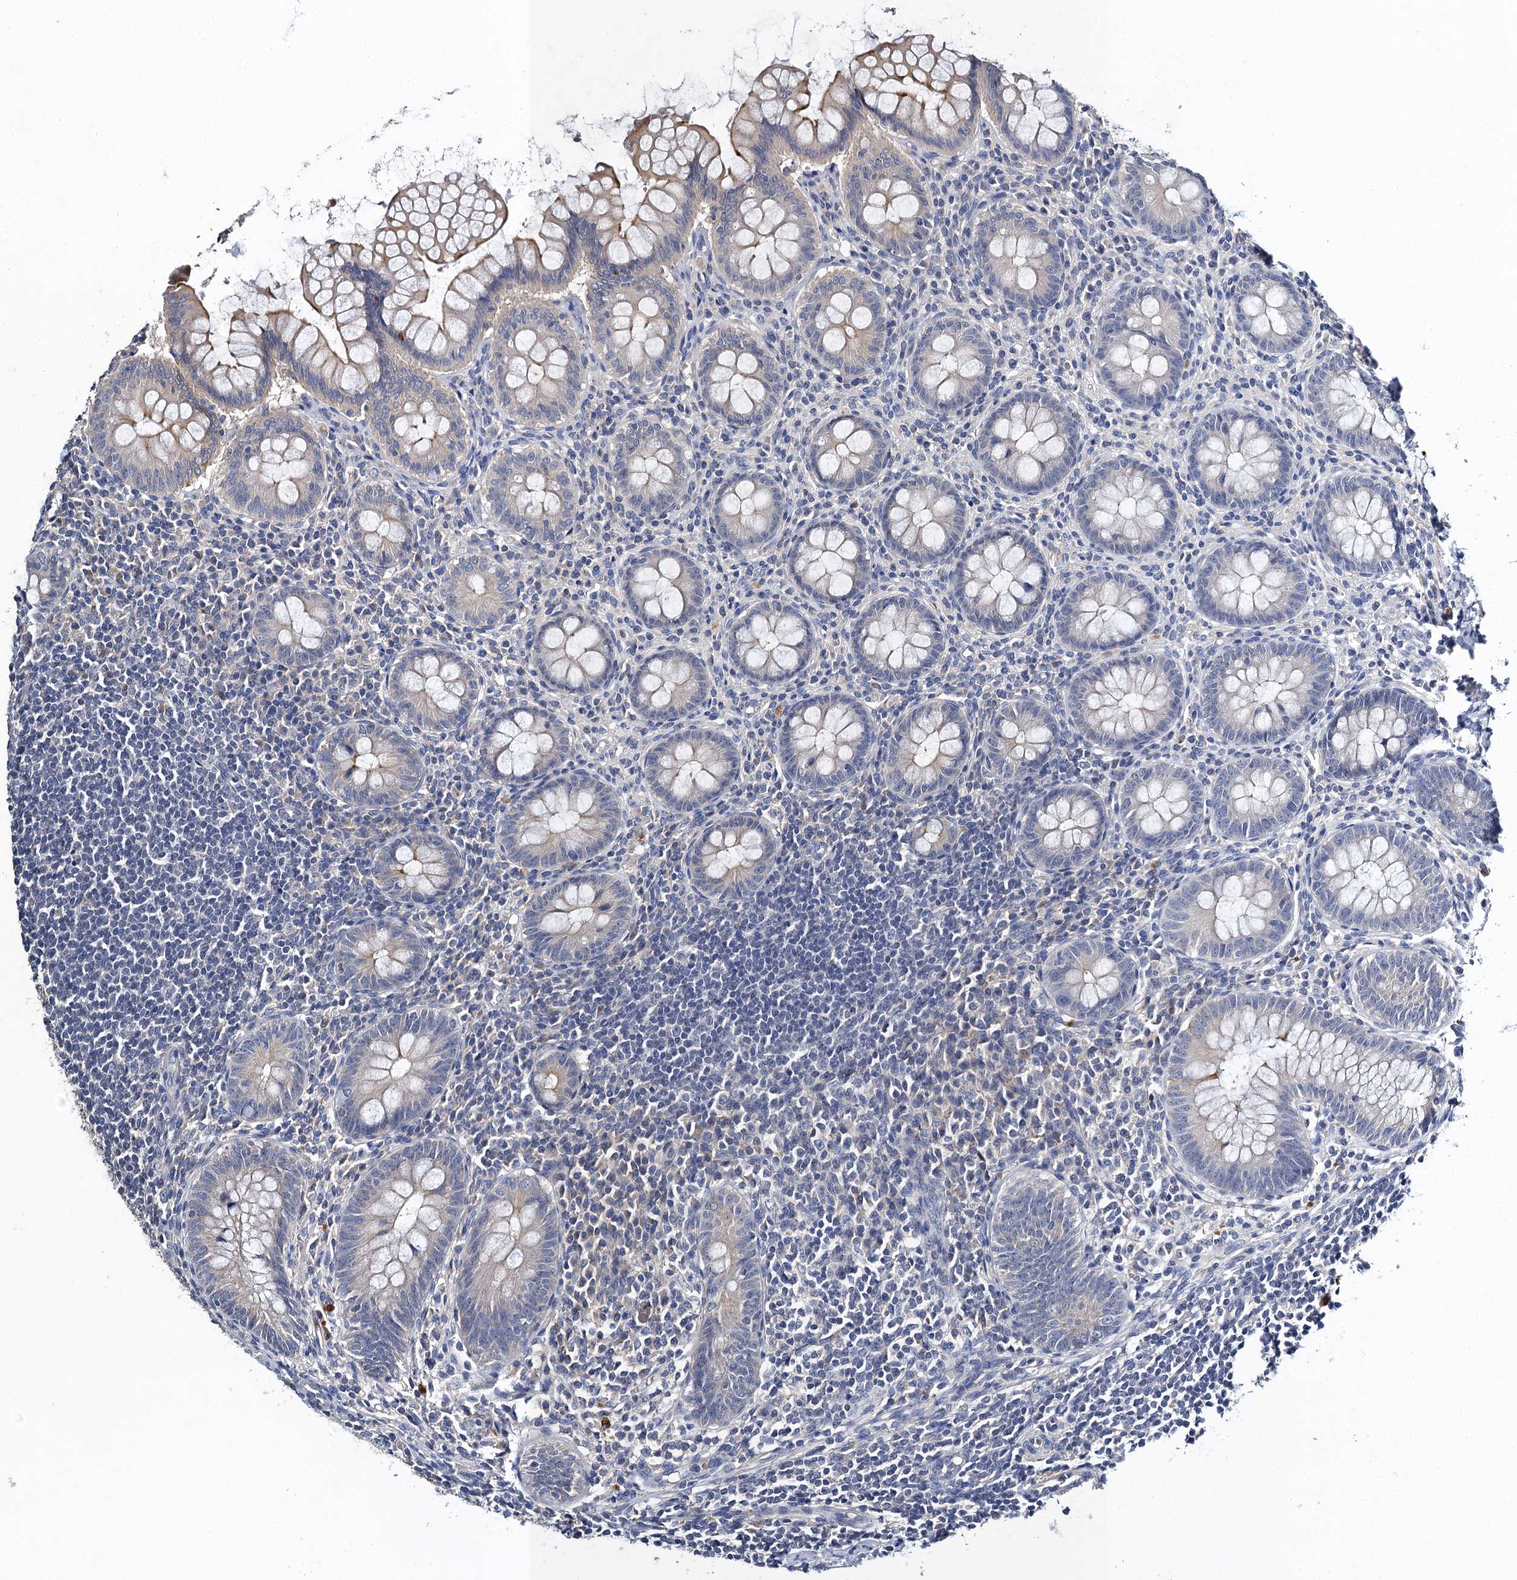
{"staining": {"intensity": "moderate", "quantity": "<25%", "location": "cytoplasmic/membranous"}, "tissue": "appendix", "cell_type": "Glandular cells", "image_type": "normal", "snomed": [{"axis": "morphology", "description": "Normal tissue, NOS"}, {"axis": "topography", "description": "Appendix"}], "caption": "About <25% of glandular cells in normal human appendix display moderate cytoplasmic/membranous protein expression as visualized by brown immunohistochemical staining.", "gene": "SLC11A2", "patient": {"sex": "female", "age": 33}}